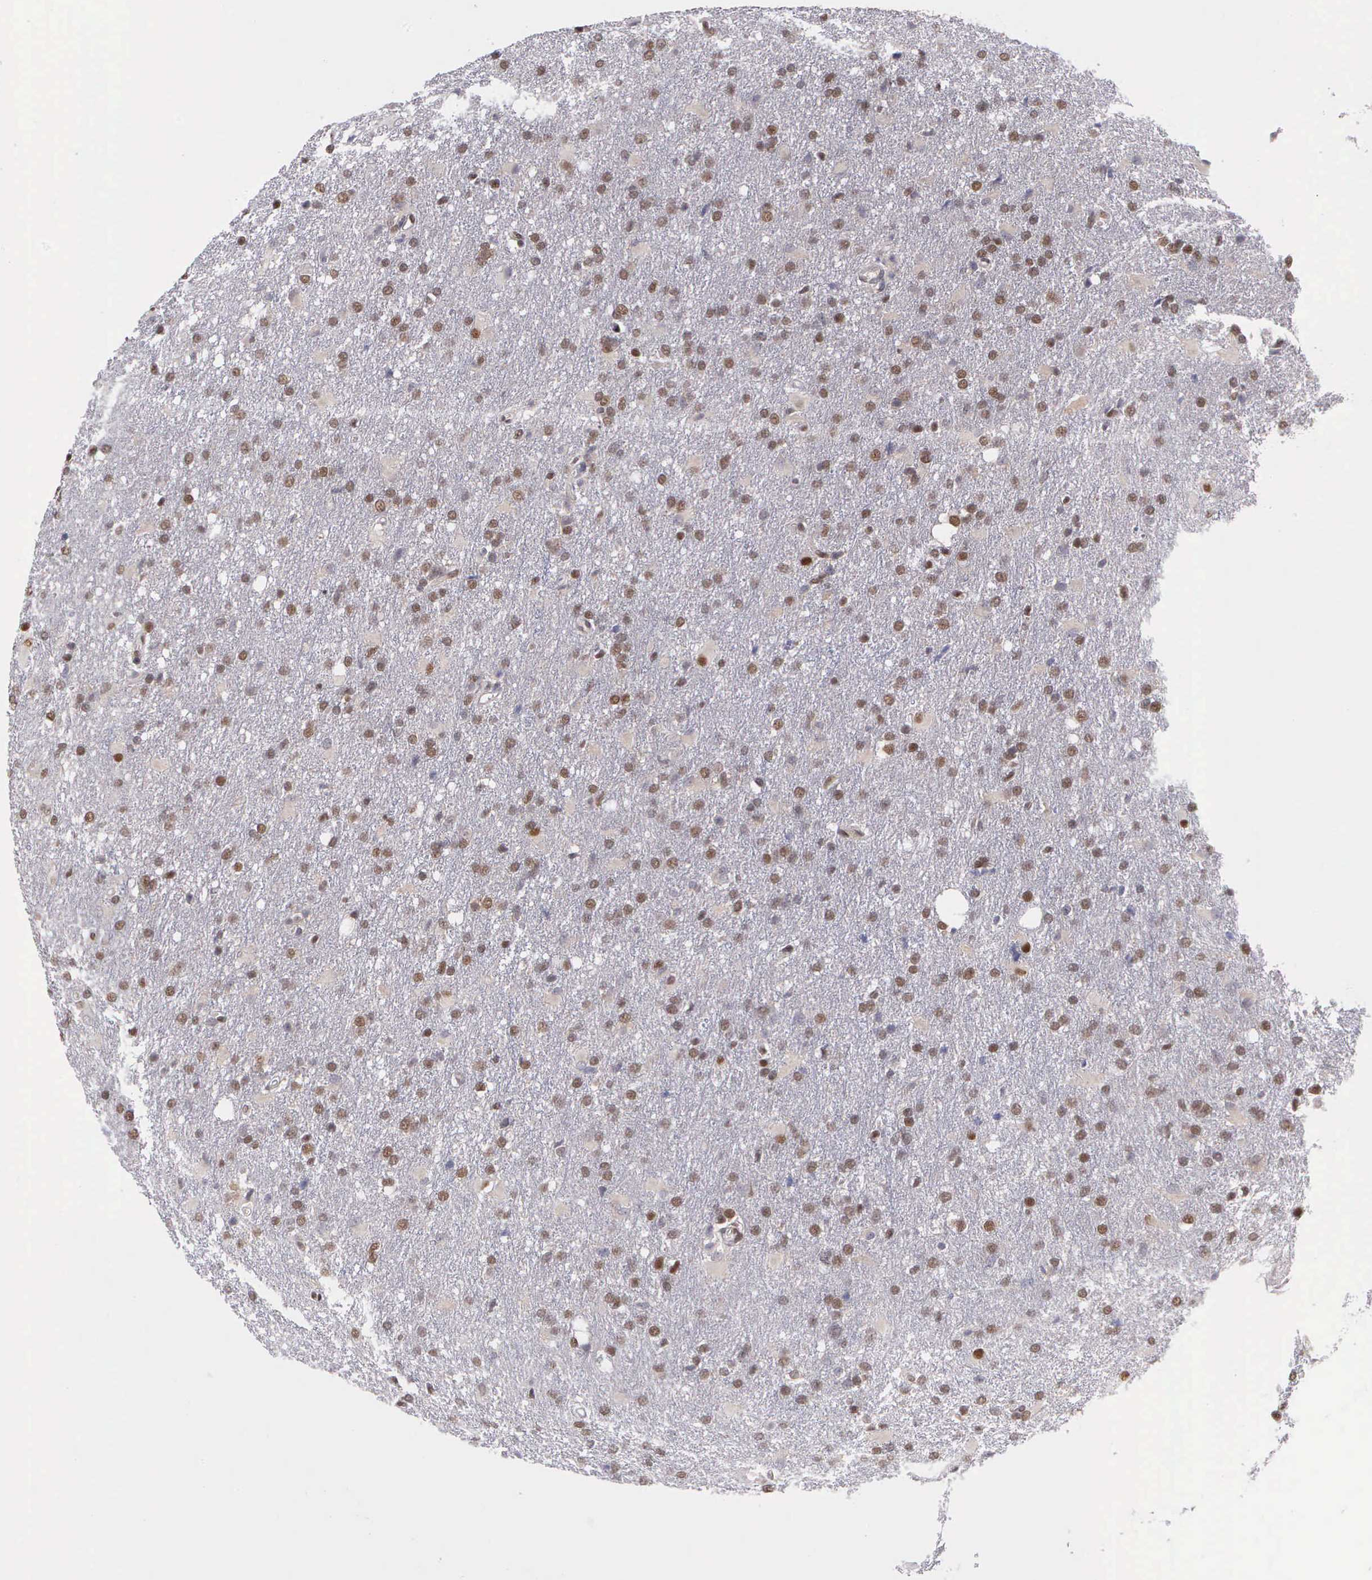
{"staining": {"intensity": "weak", "quantity": "25%-75%", "location": "nuclear"}, "tissue": "glioma", "cell_type": "Tumor cells", "image_type": "cancer", "snomed": [{"axis": "morphology", "description": "Glioma, malignant, High grade"}, {"axis": "topography", "description": "Brain"}], "caption": "Immunohistochemistry (IHC) of malignant high-grade glioma exhibits low levels of weak nuclear staining in approximately 25%-75% of tumor cells.", "gene": "UBR7", "patient": {"sex": "male", "age": 68}}